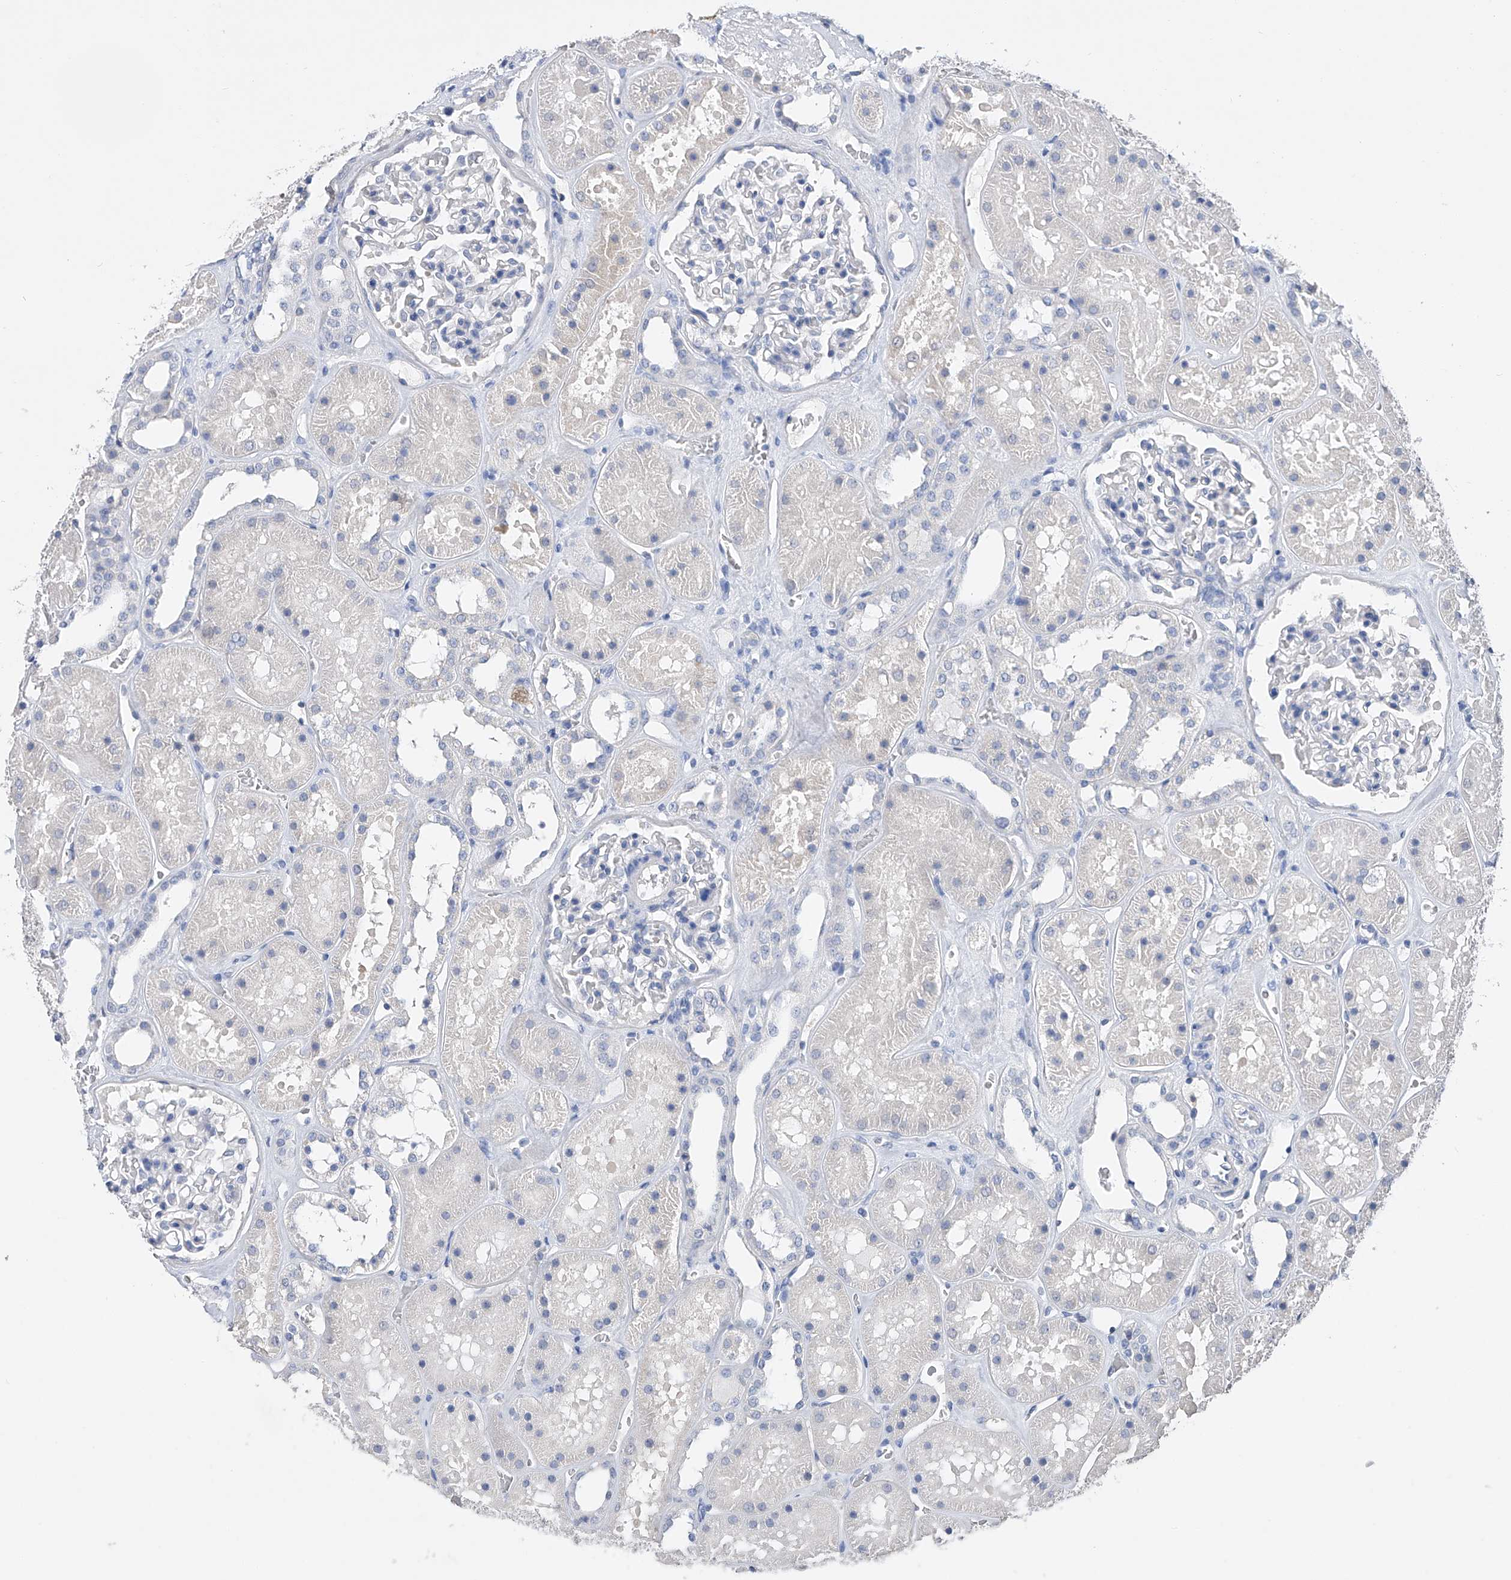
{"staining": {"intensity": "negative", "quantity": "none", "location": "none"}, "tissue": "kidney", "cell_type": "Cells in glomeruli", "image_type": "normal", "snomed": [{"axis": "morphology", "description": "Normal tissue, NOS"}, {"axis": "topography", "description": "Kidney"}], "caption": "Immunohistochemical staining of normal kidney reveals no significant staining in cells in glomeruli.", "gene": "ADRA1A", "patient": {"sex": "female", "age": 41}}